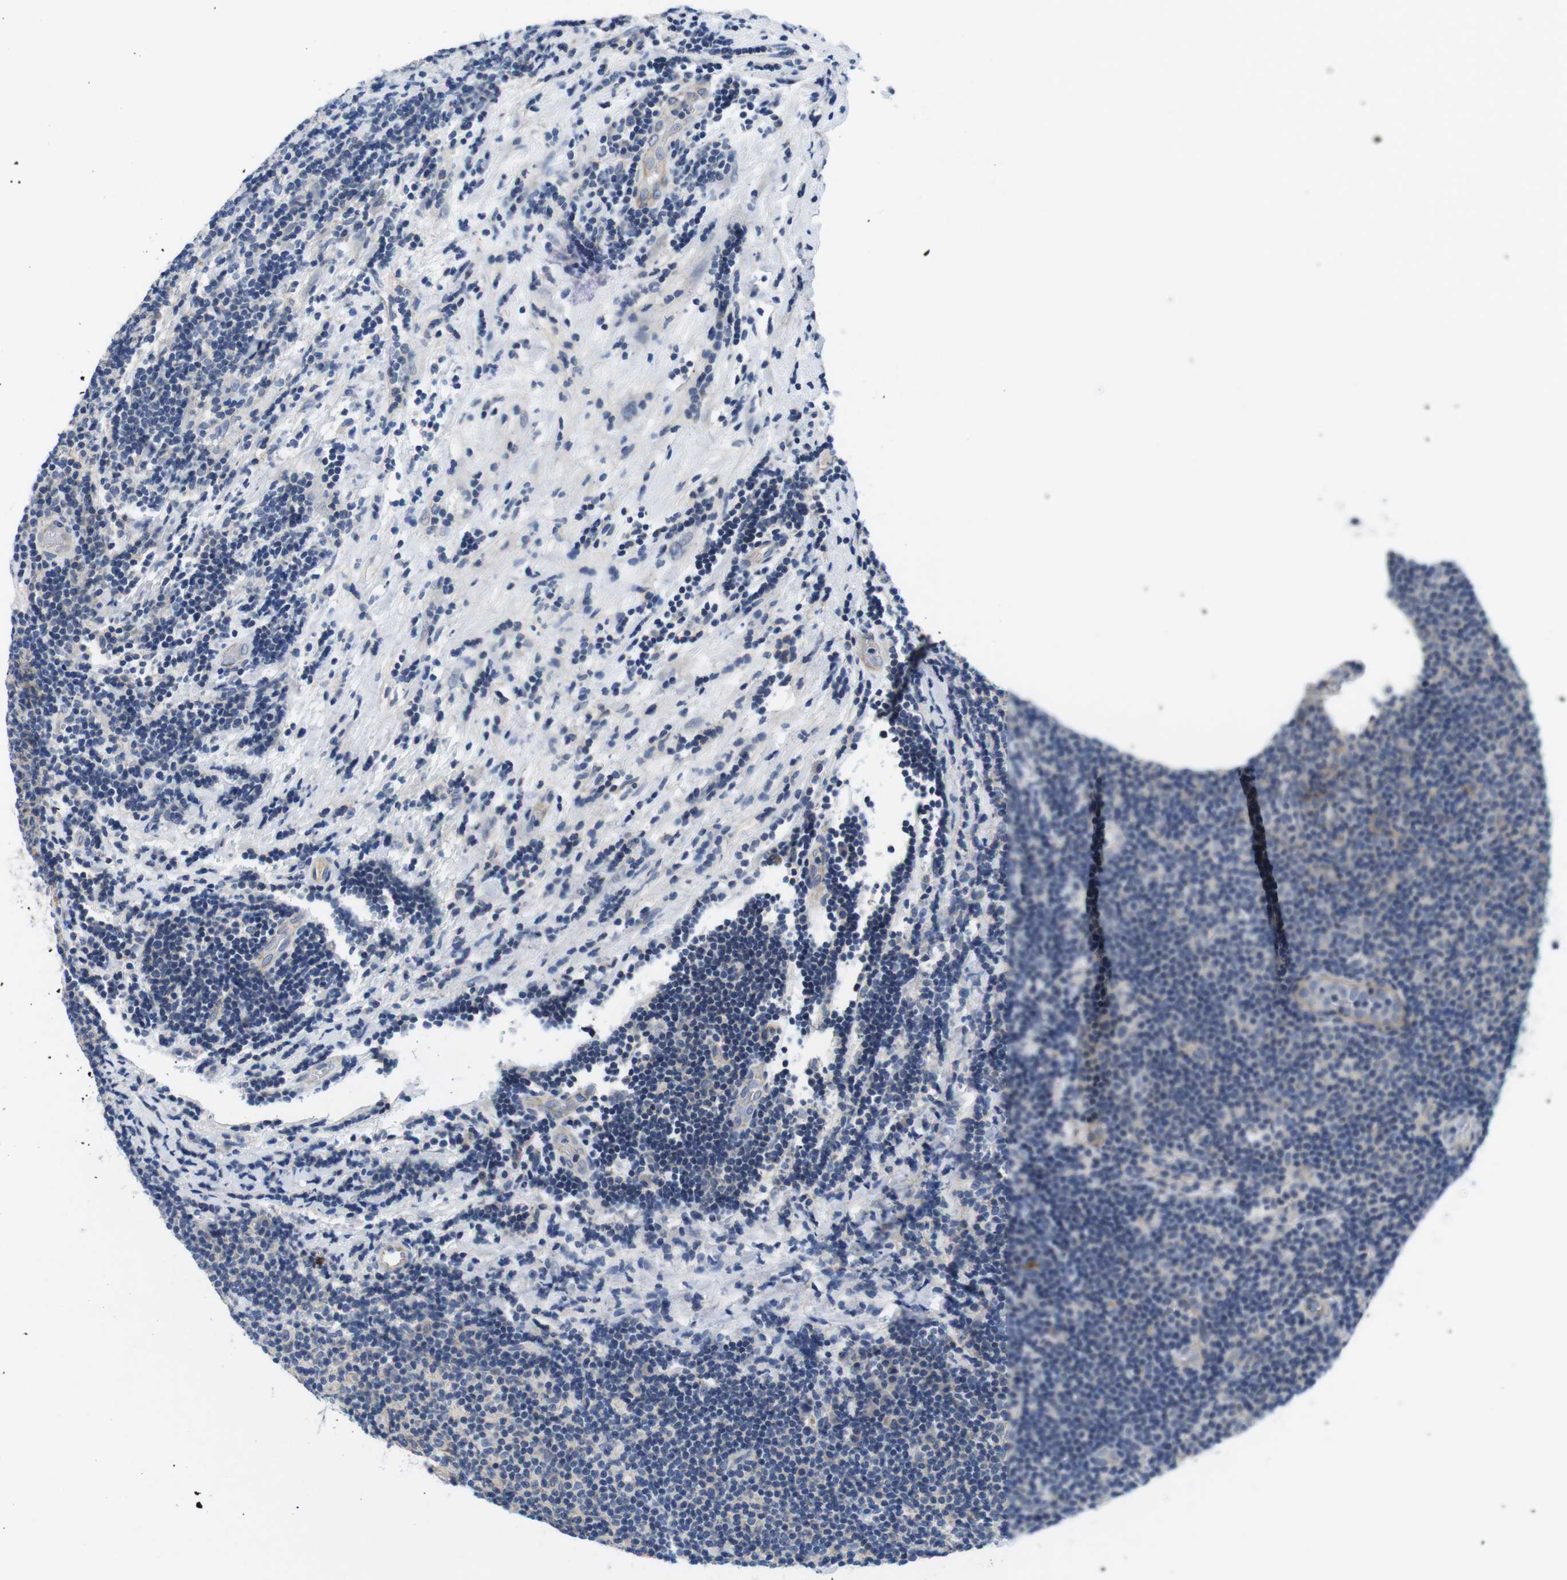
{"staining": {"intensity": "negative", "quantity": "none", "location": "none"}, "tissue": "lymphoma", "cell_type": "Tumor cells", "image_type": "cancer", "snomed": [{"axis": "morphology", "description": "Malignant lymphoma, non-Hodgkin's type, Low grade"}, {"axis": "topography", "description": "Lymph node"}], "caption": "A photomicrograph of human lymphoma is negative for staining in tumor cells.", "gene": "SCRIB", "patient": {"sex": "male", "age": 83}}